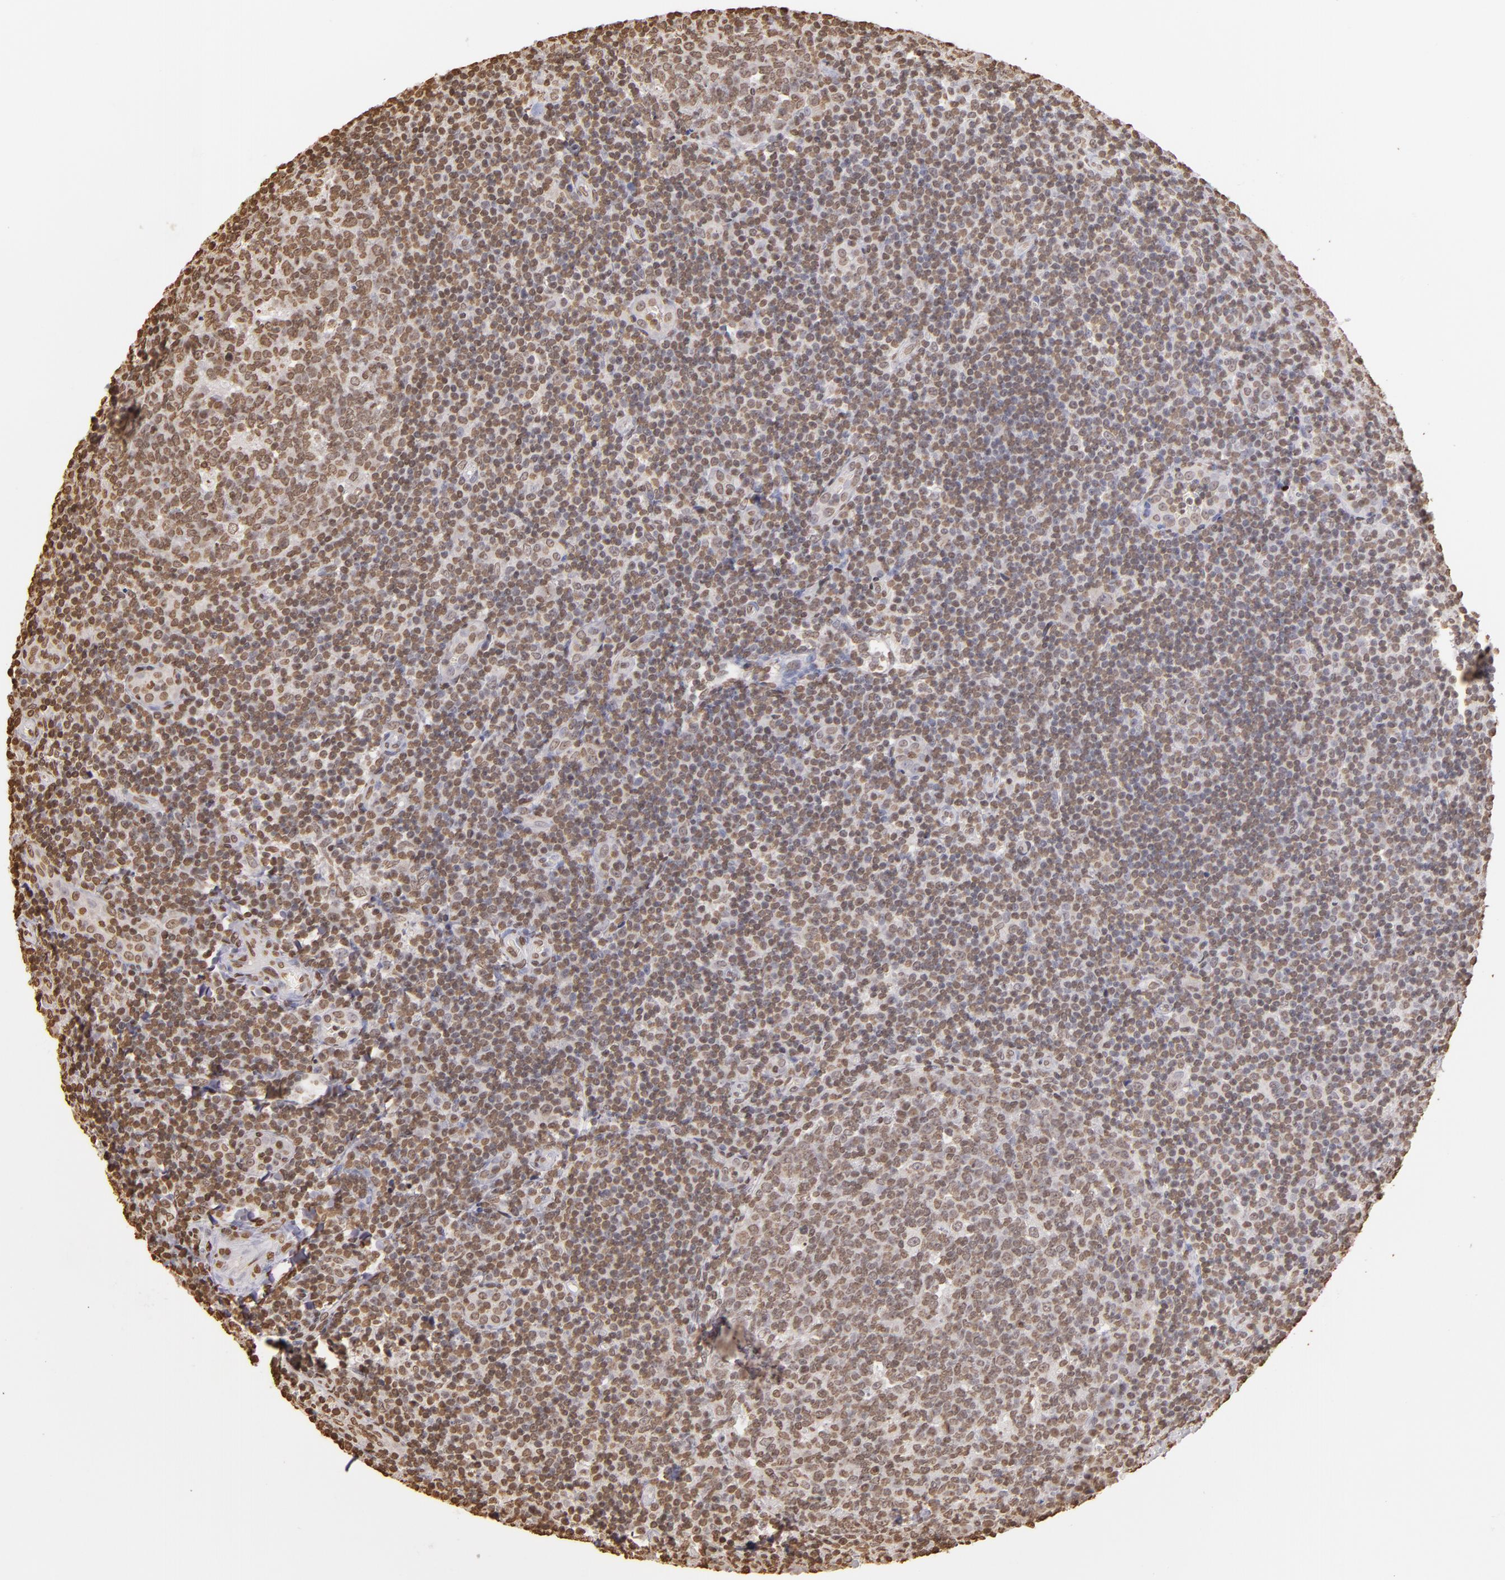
{"staining": {"intensity": "moderate", "quantity": ">75%", "location": "nuclear"}, "tissue": "tonsil", "cell_type": "Germinal center cells", "image_type": "normal", "snomed": [{"axis": "morphology", "description": "Normal tissue, NOS"}, {"axis": "topography", "description": "Tonsil"}], "caption": "The immunohistochemical stain shows moderate nuclear staining in germinal center cells of unremarkable tonsil. (DAB (3,3'-diaminobenzidine) IHC, brown staining for protein, blue staining for nuclei).", "gene": "LBX1", "patient": {"sex": "male", "age": 31}}